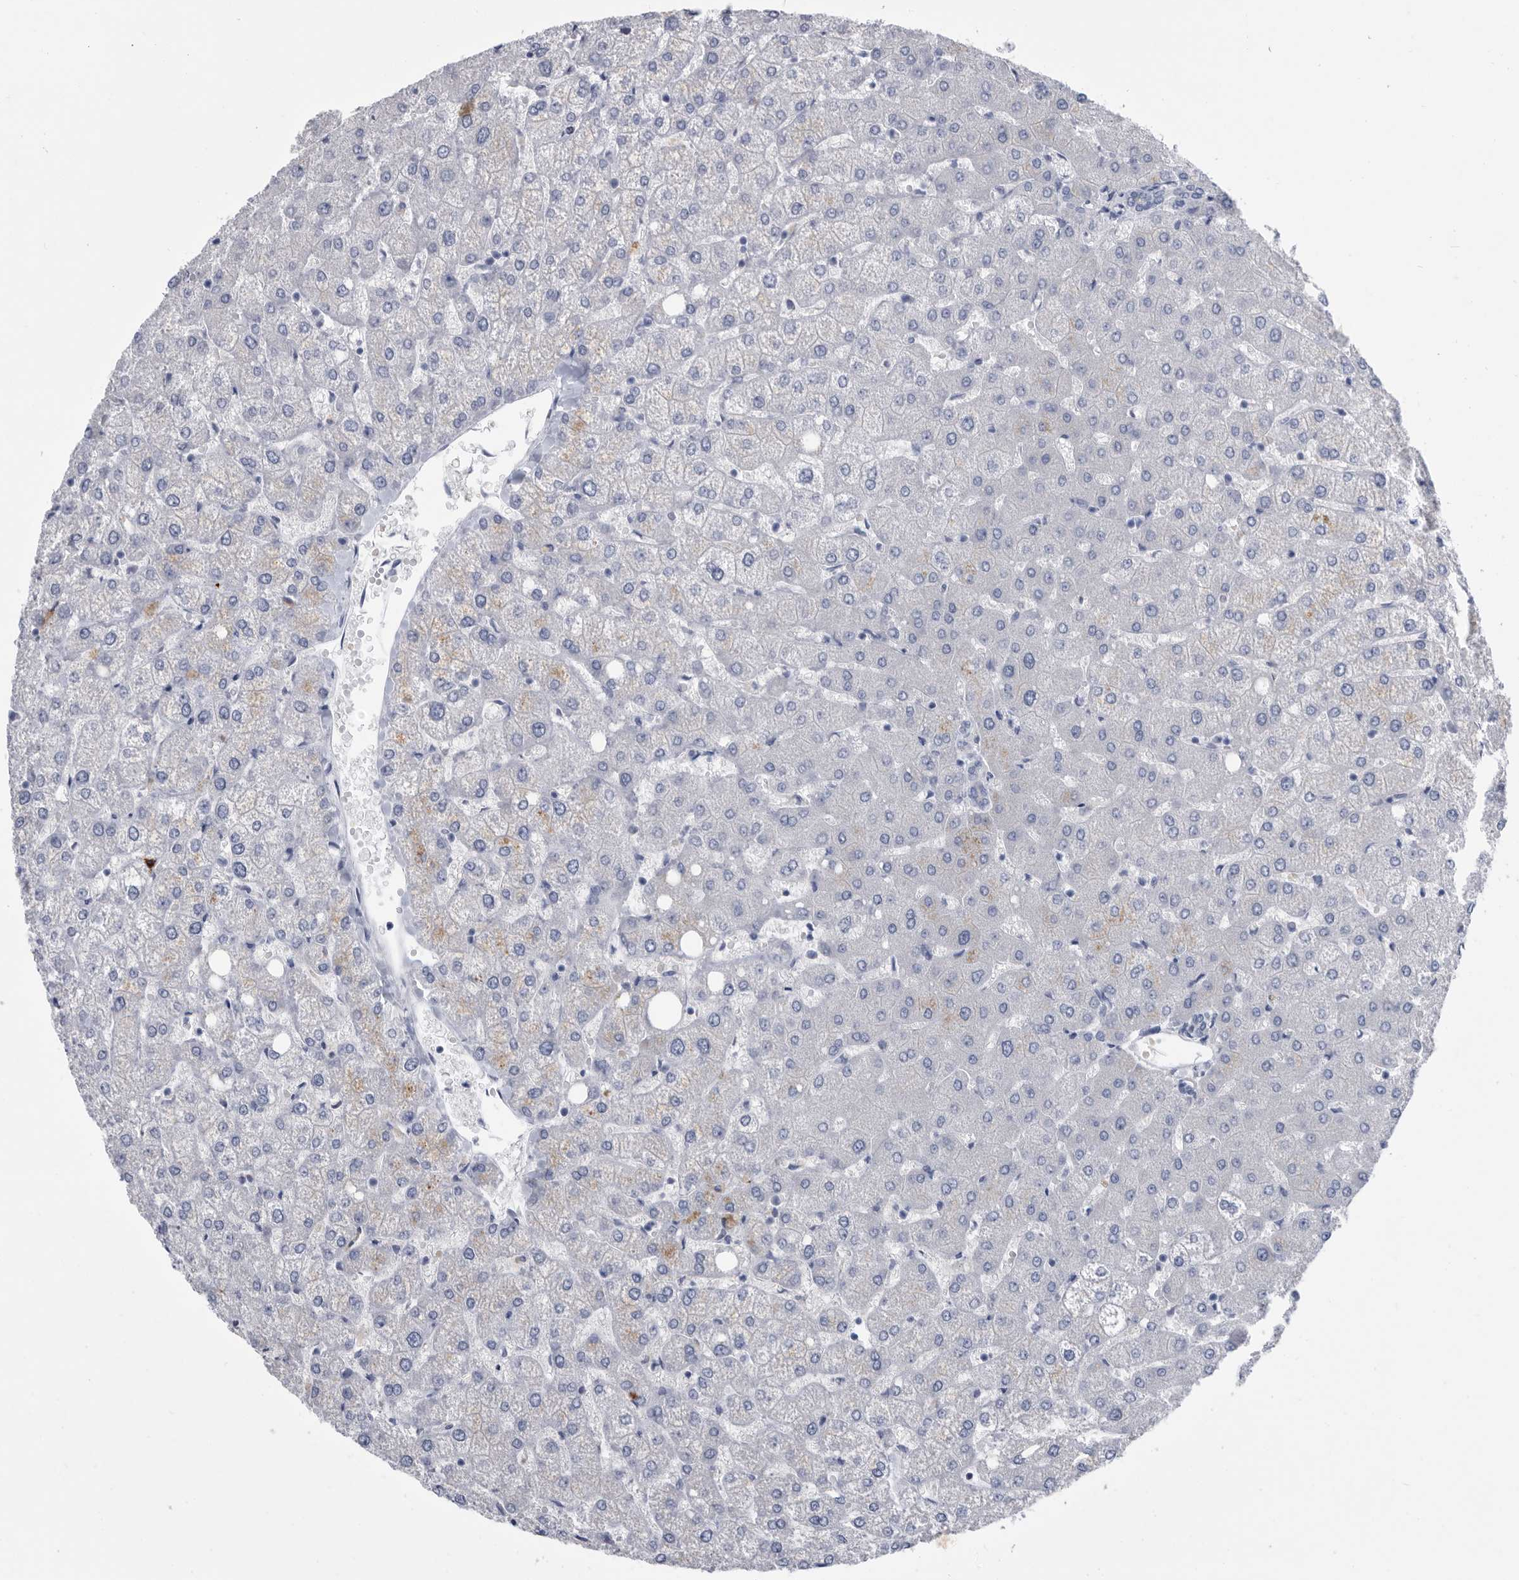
{"staining": {"intensity": "negative", "quantity": "none", "location": "none"}, "tissue": "liver", "cell_type": "Cholangiocytes", "image_type": "normal", "snomed": [{"axis": "morphology", "description": "Normal tissue, NOS"}, {"axis": "topography", "description": "Liver"}], "caption": "A photomicrograph of liver stained for a protein demonstrates no brown staining in cholangiocytes. The staining is performed using DAB (3,3'-diaminobenzidine) brown chromogen with nuclei counter-stained in using hematoxylin.", "gene": "BTBD6", "patient": {"sex": "female", "age": 54}}